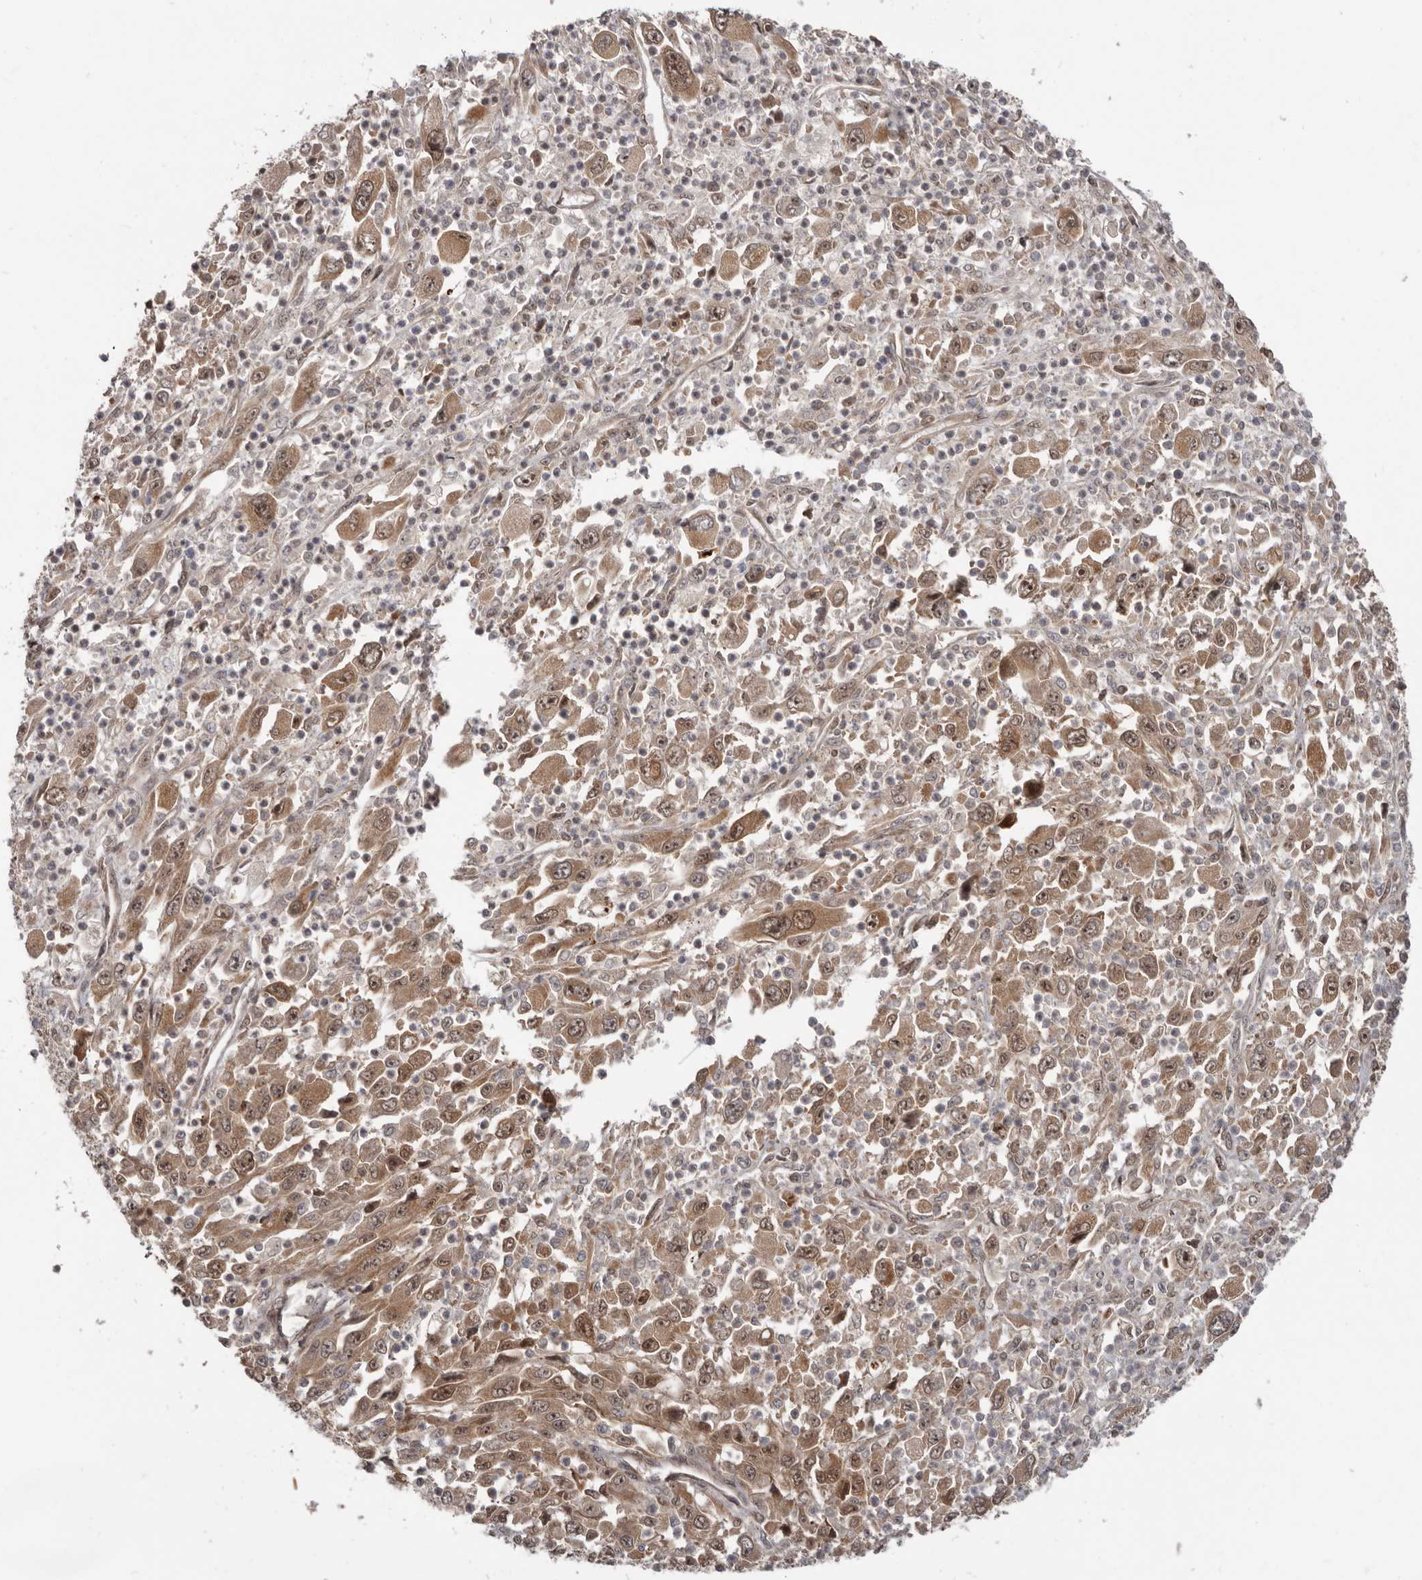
{"staining": {"intensity": "moderate", "quantity": ">75%", "location": "cytoplasmic/membranous,nuclear"}, "tissue": "melanoma", "cell_type": "Tumor cells", "image_type": "cancer", "snomed": [{"axis": "morphology", "description": "Malignant melanoma, Metastatic site"}, {"axis": "topography", "description": "Skin"}], "caption": "Tumor cells exhibit medium levels of moderate cytoplasmic/membranous and nuclear expression in approximately >75% of cells in melanoma.", "gene": "BAD", "patient": {"sex": "female", "age": 56}}